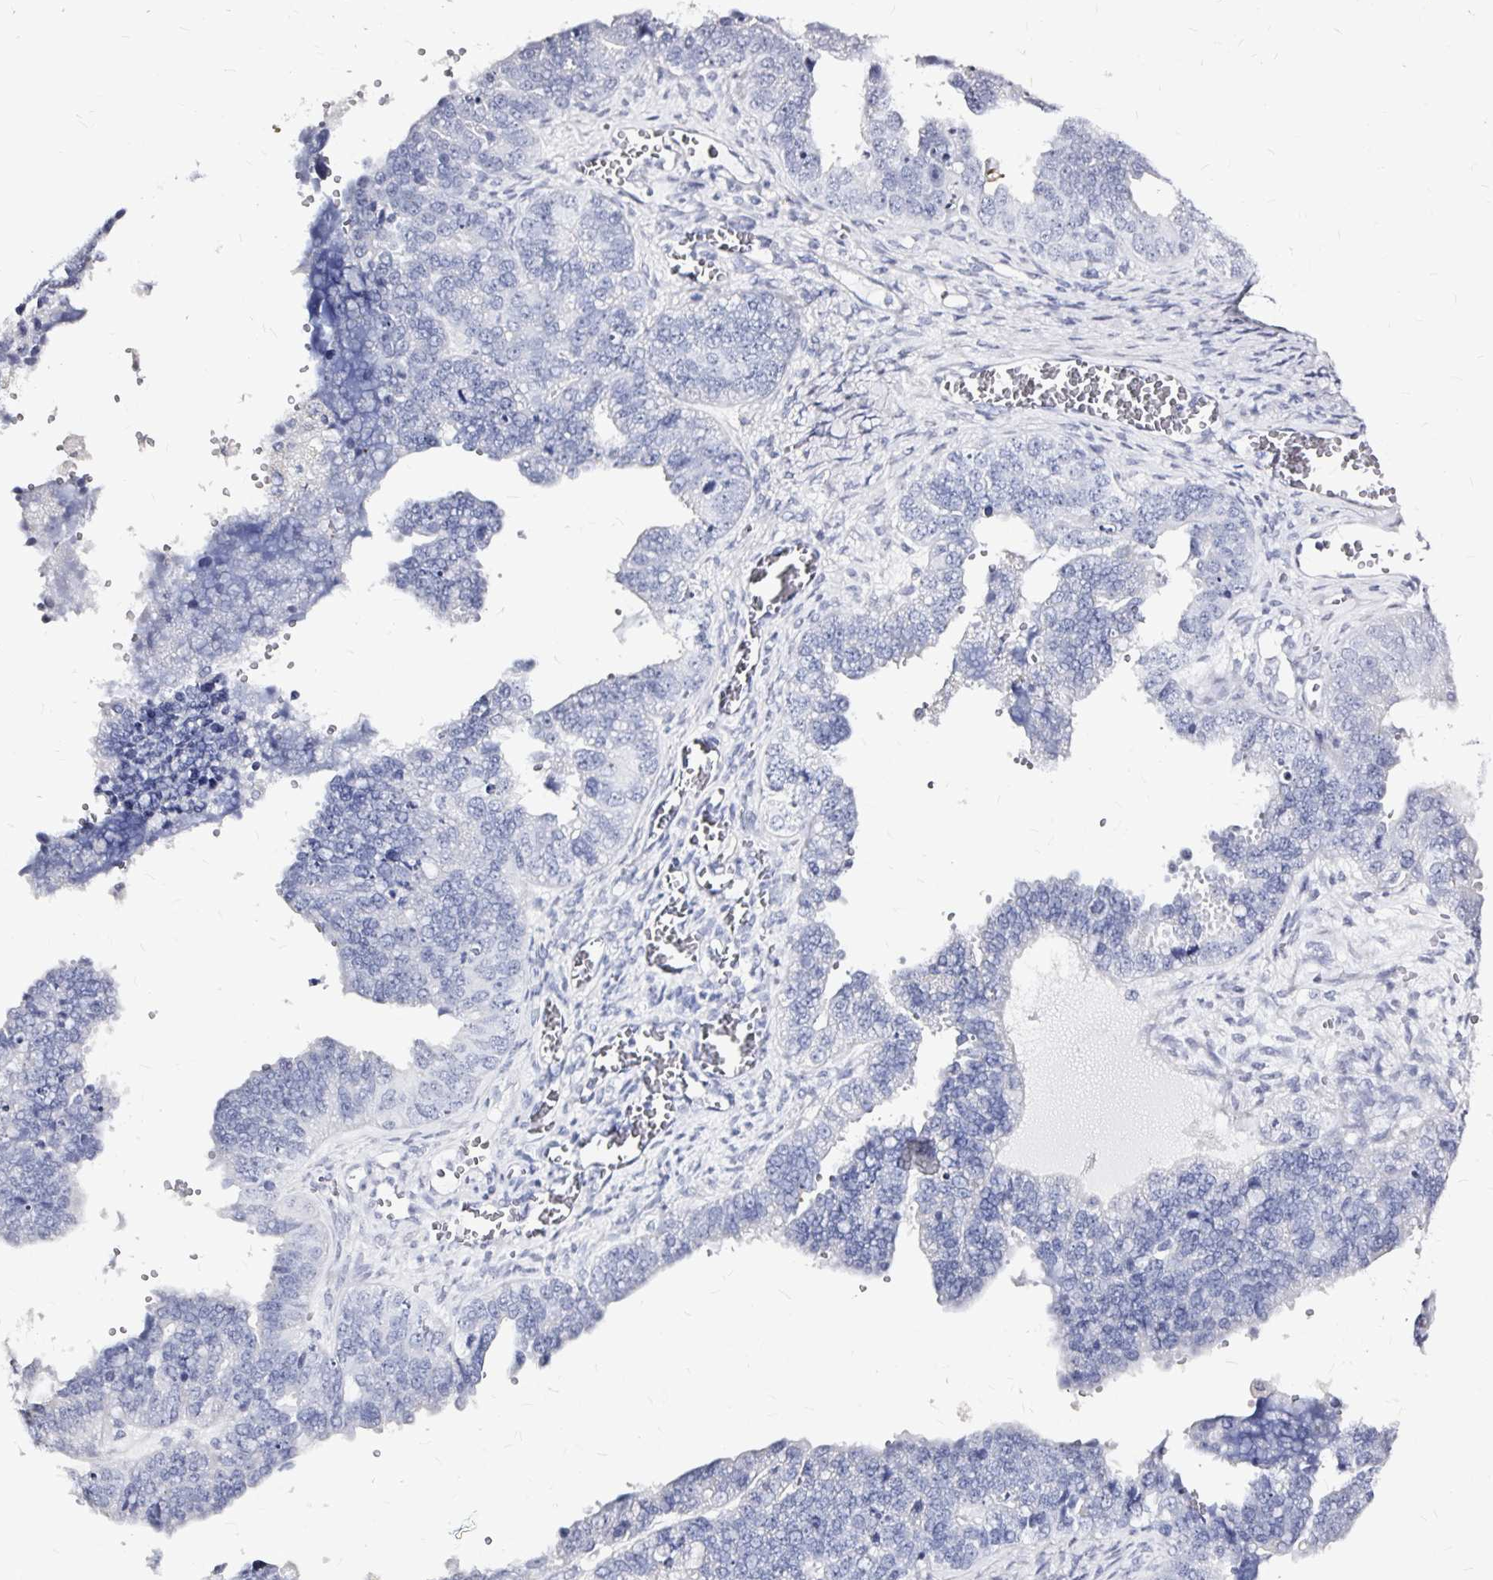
{"staining": {"intensity": "negative", "quantity": "none", "location": "none"}, "tissue": "ovarian cancer", "cell_type": "Tumor cells", "image_type": "cancer", "snomed": [{"axis": "morphology", "description": "Cystadenocarcinoma, serous, NOS"}, {"axis": "topography", "description": "Ovary"}], "caption": "High magnification brightfield microscopy of ovarian serous cystadenocarcinoma stained with DAB (3,3'-diaminobenzidine) (brown) and counterstained with hematoxylin (blue): tumor cells show no significant staining.", "gene": "LUZP4", "patient": {"sex": "female", "age": 76}}